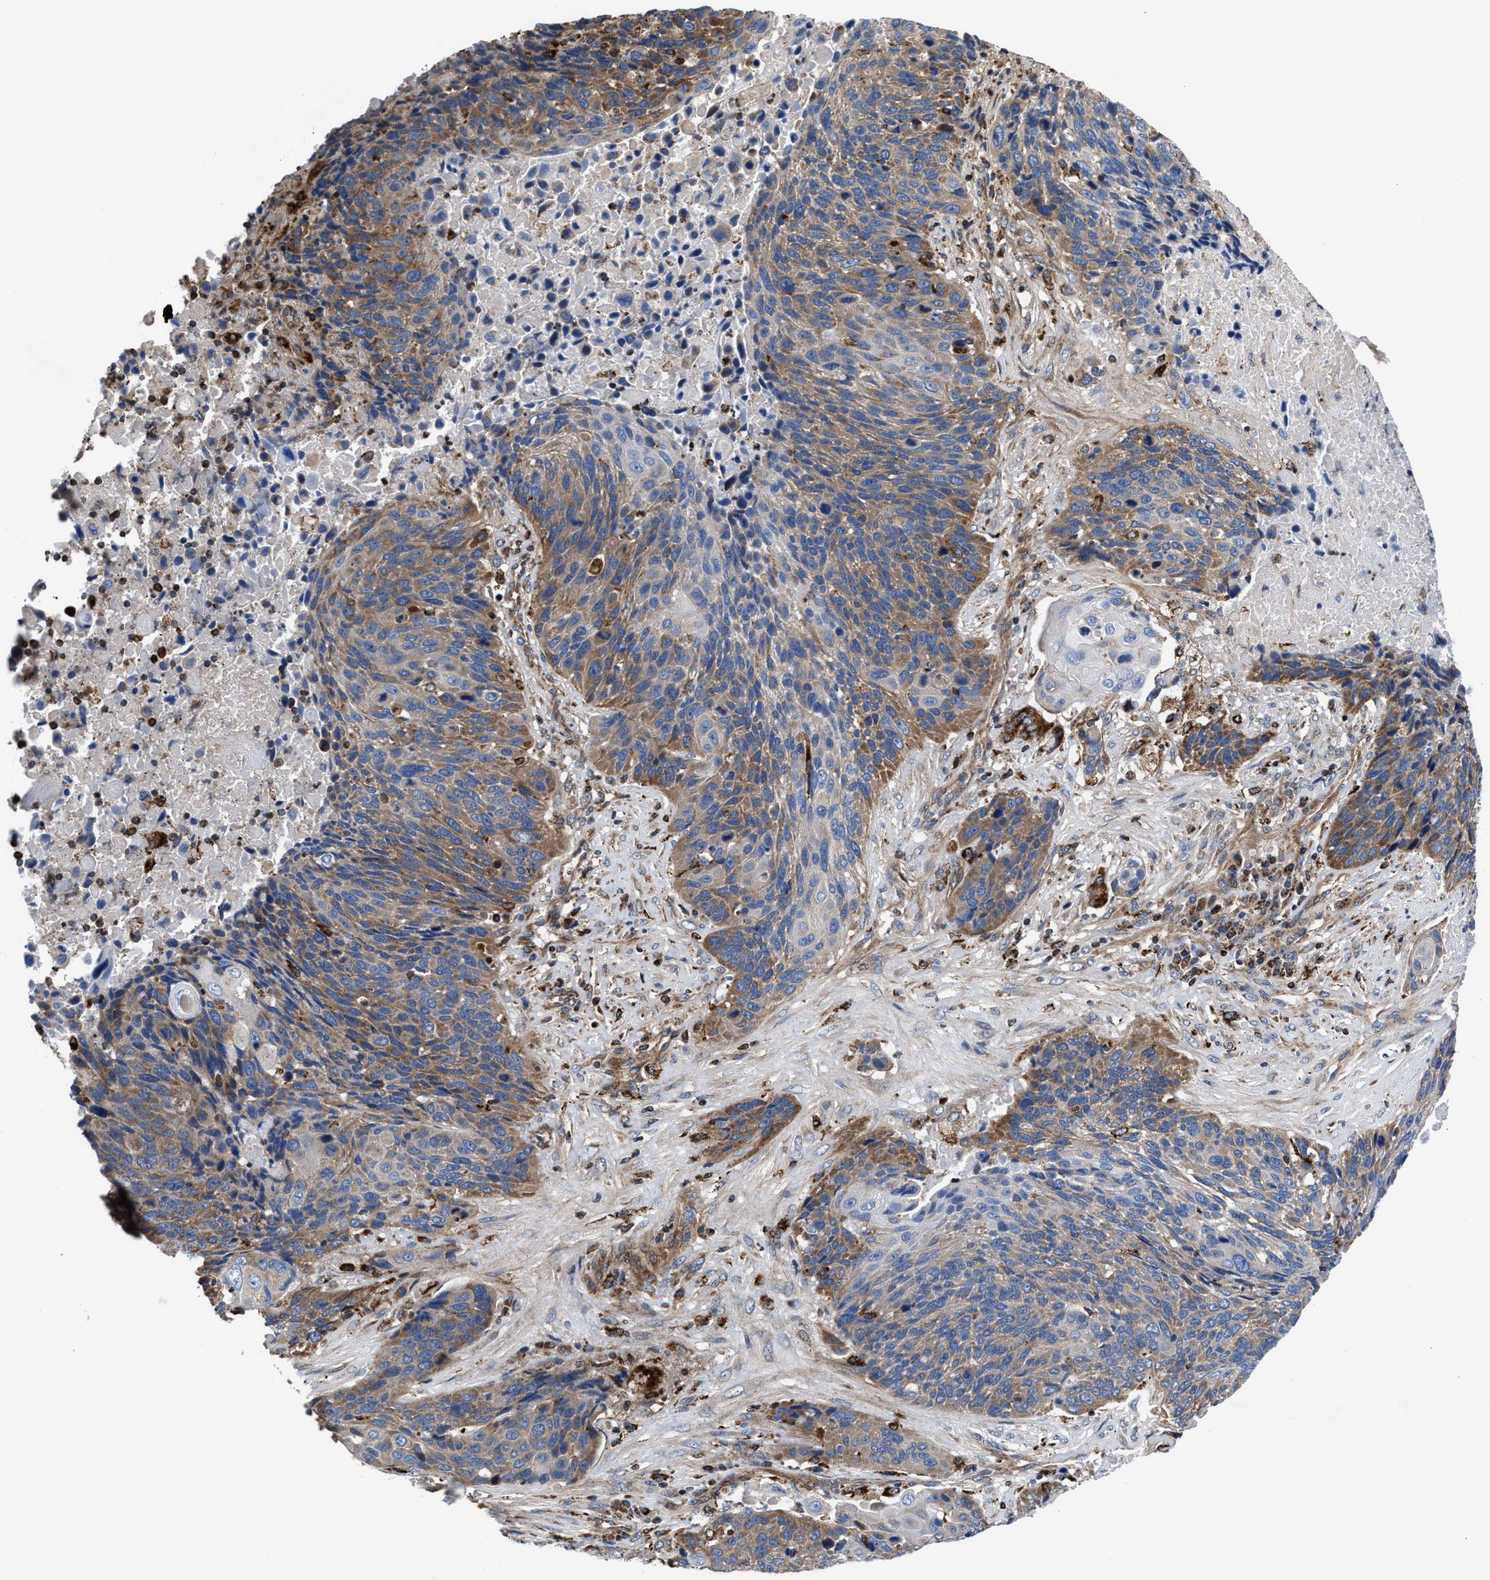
{"staining": {"intensity": "moderate", "quantity": "25%-75%", "location": "cytoplasmic/membranous"}, "tissue": "lung cancer", "cell_type": "Tumor cells", "image_type": "cancer", "snomed": [{"axis": "morphology", "description": "Squamous cell carcinoma, NOS"}, {"axis": "topography", "description": "Lung"}], "caption": "The micrograph exhibits immunohistochemical staining of squamous cell carcinoma (lung). There is moderate cytoplasmic/membranous staining is seen in about 25%-75% of tumor cells.", "gene": "PRR15L", "patient": {"sex": "male", "age": 66}}